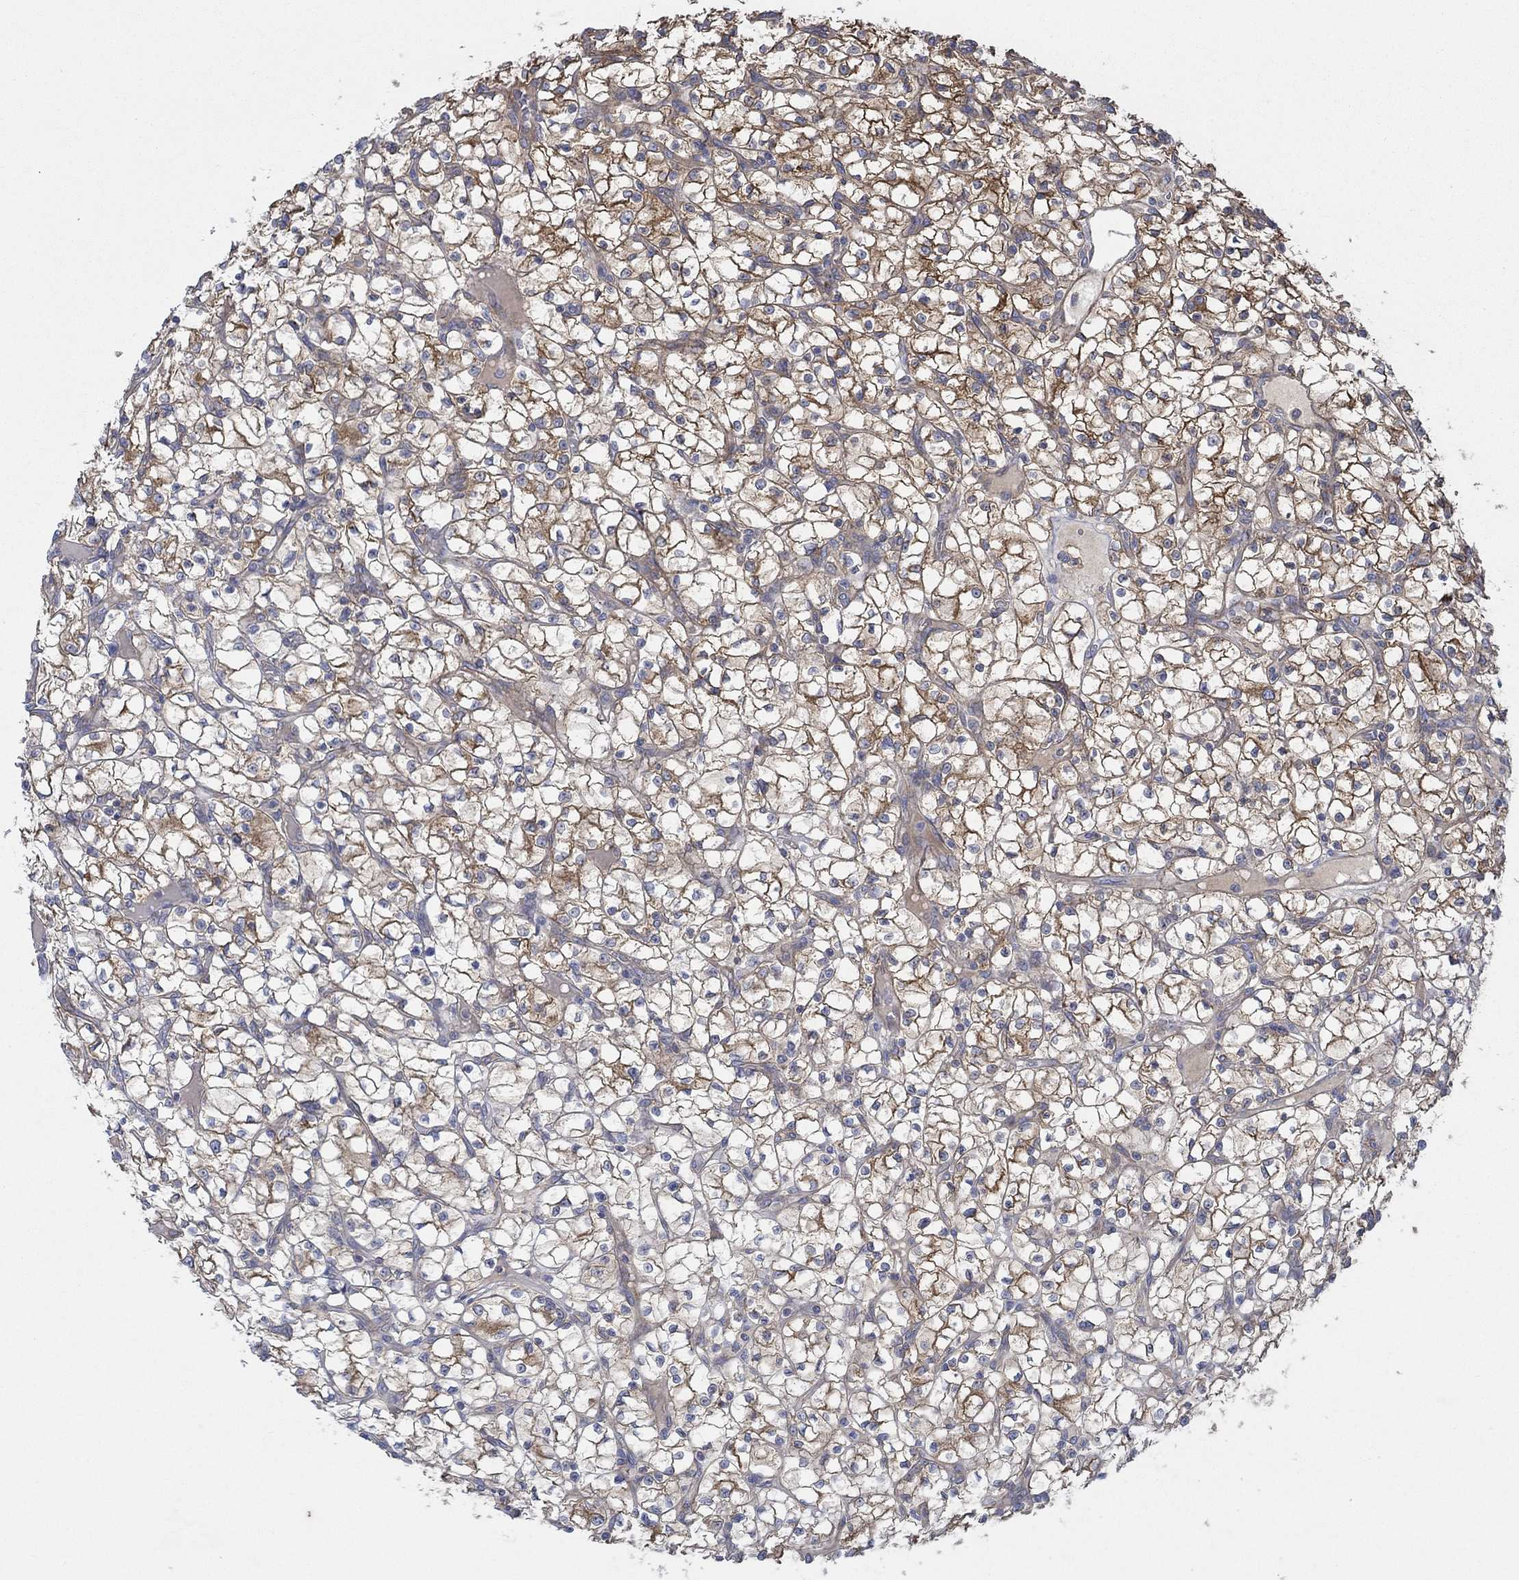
{"staining": {"intensity": "strong", "quantity": "25%-75%", "location": "cytoplasmic/membranous"}, "tissue": "renal cancer", "cell_type": "Tumor cells", "image_type": "cancer", "snomed": [{"axis": "morphology", "description": "Adenocarcinoma, NOS"}, {"axis": "topography", "description": "Kidney"}], "caption": "The photomicrograph shows immunohistochemical staining of renal cancer (adenocarcinoma). There is strong cytoplasmic/membranous positivity is present in about 25%-75% of tumor cells. Using DAB (3,3'-diaminobenzidine) (brown) and hematoxylin (blue) stains, captured at high magnification using brightfield microscopy.", "gene": "SPAG9", "patient": {"sex": "female", "age": 64}}